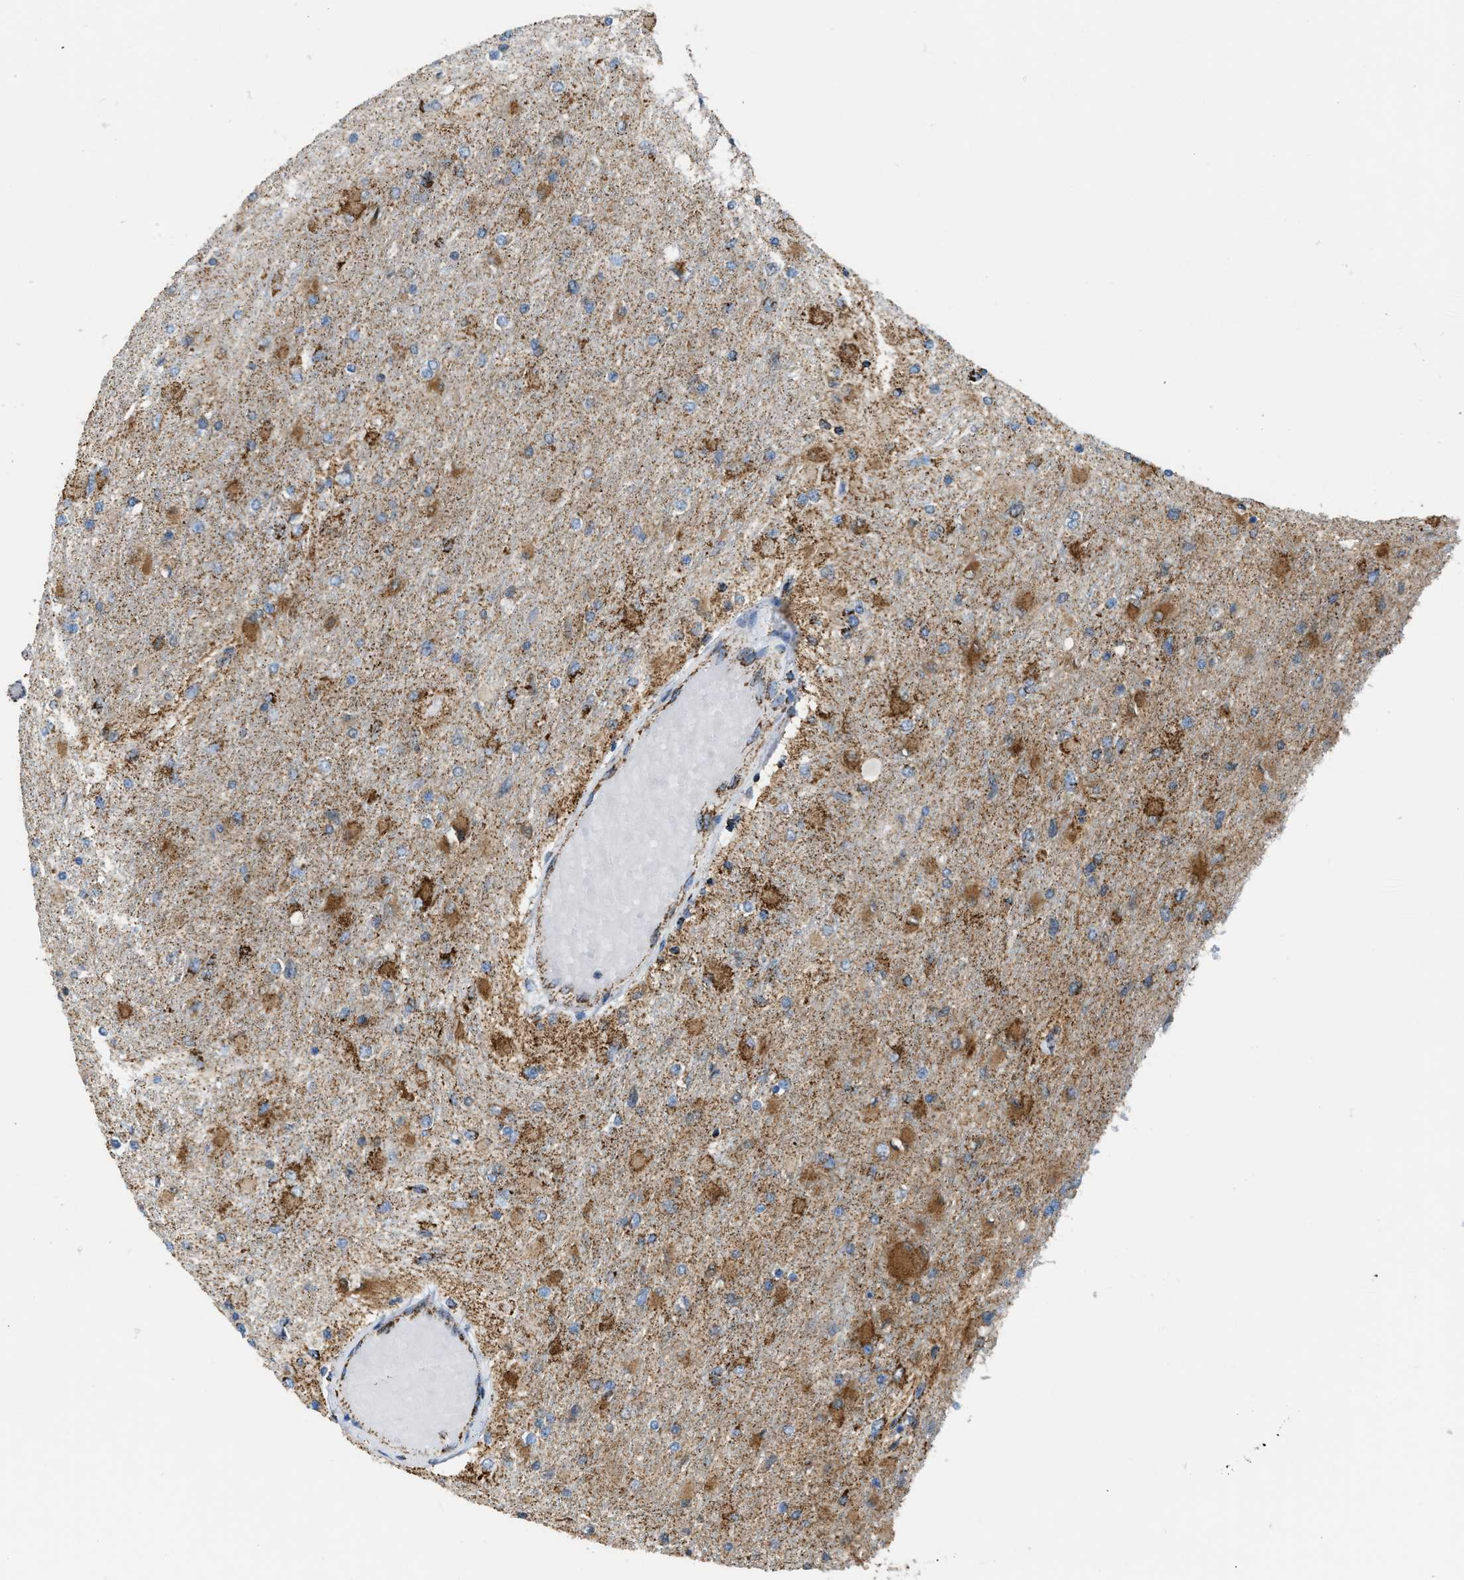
{"staining": {"intensity": "moderate", "quantity": ">75%", "location": "cytoplasmic/membranous"}, "tissue": "glioma", "cell_type": "Tumor cells", "image_type": "cancer", "snomed": [{"axis": "morphology", "description": "Glioma, malignant, High grade"}, {"axis": "topography", "description": "Cerebral cortex"}], "caption": "Human glioma stained with a protein marker demonstrates moderate staining in tumor cells.", "gene": "ETFB", "patient": {"sex": "female", "age": 36}}